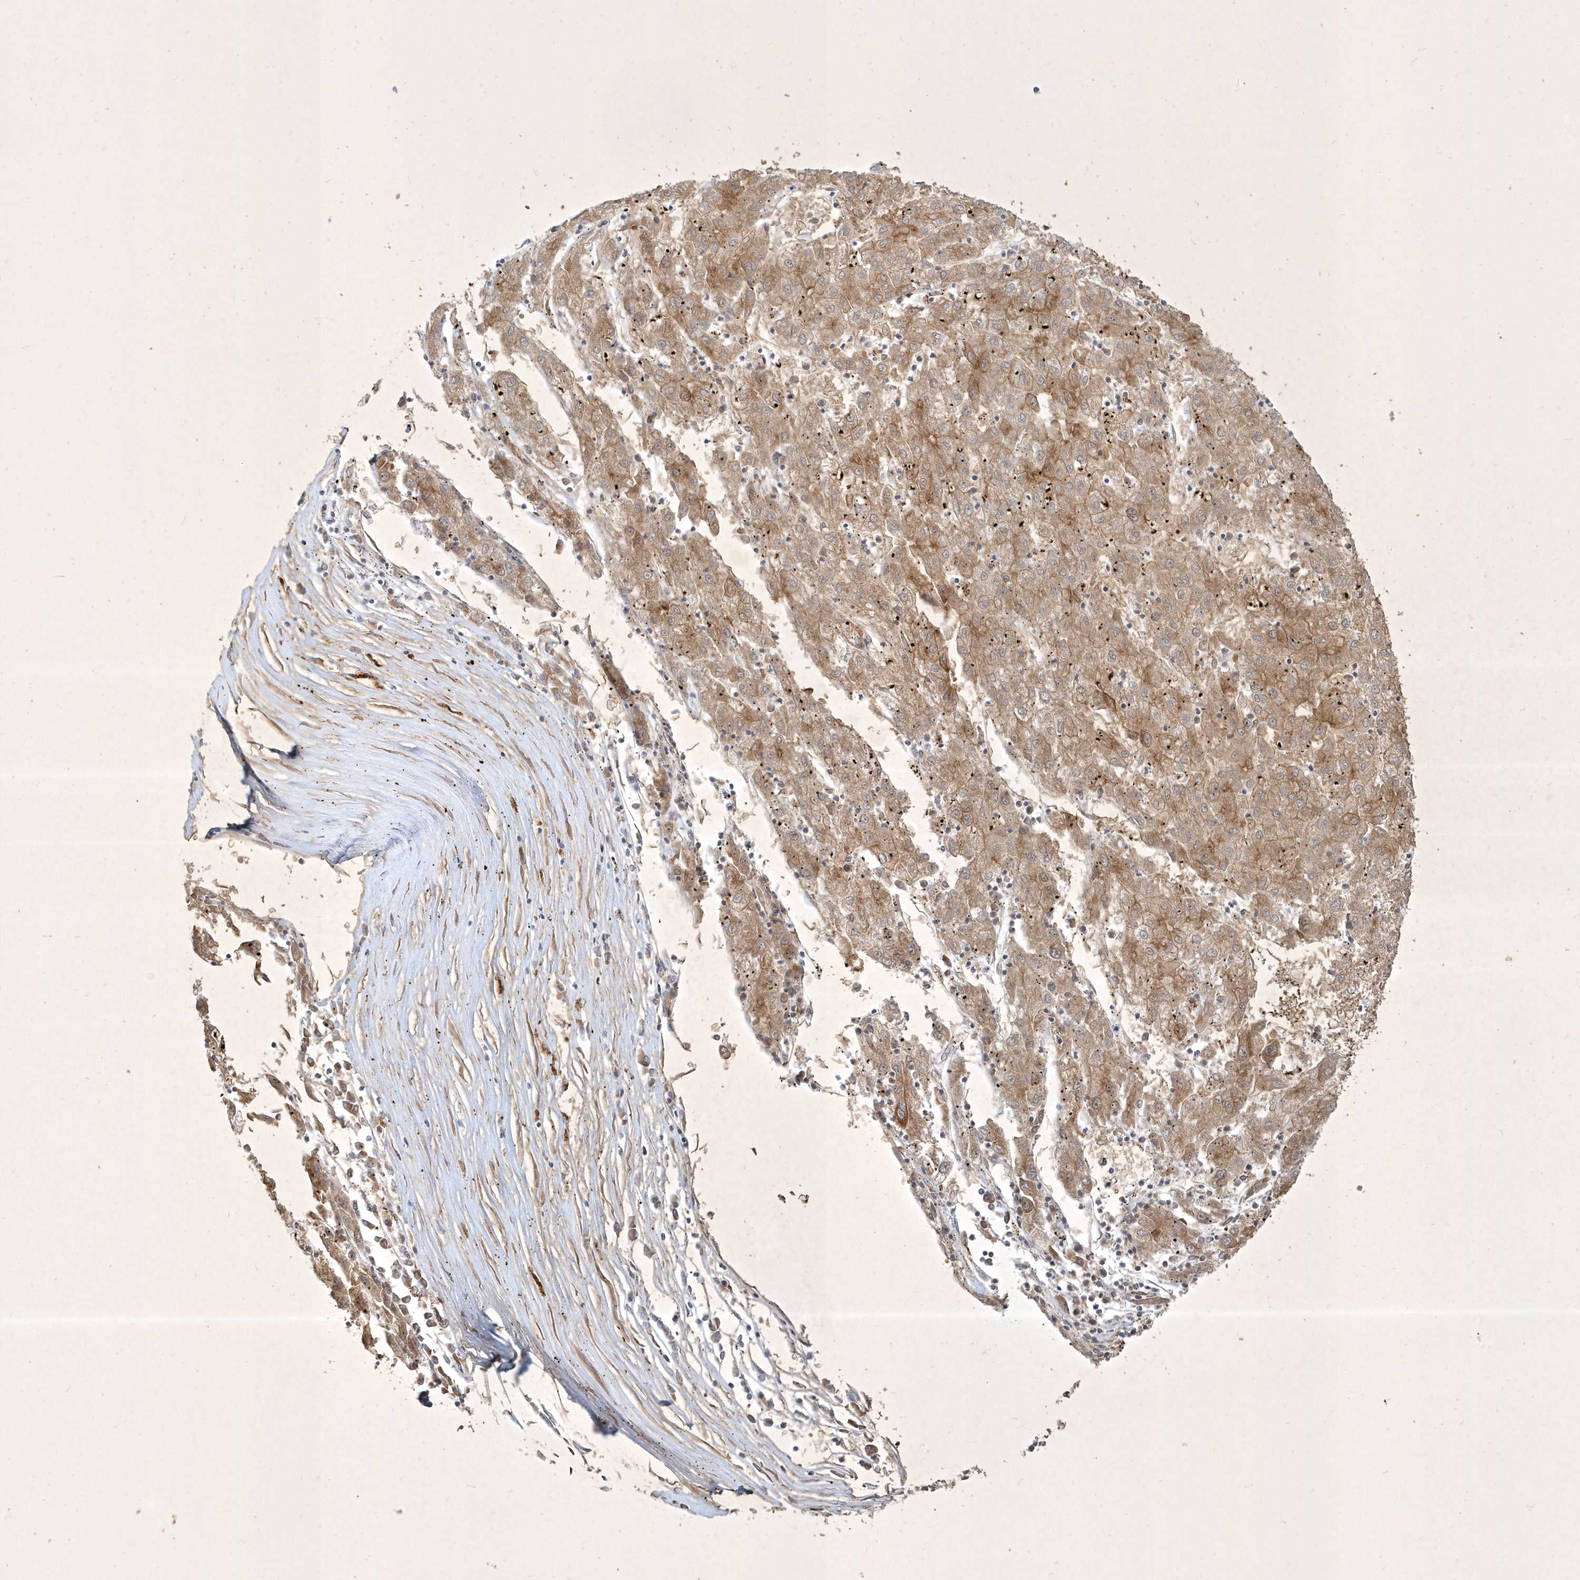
{"staining": {"intensity": "moderate", "quantity": "25%-75%", "location": "cytoplasmic/membranous"}, "tissue": "liver cancer", "cell_type": "Tumor cells", "image_type": "cancer", "snomed": [{"axis": "morphology", "description": "Carcinoma, Hepatocellular, NOS"}, {"axis": "topography", "description": "Liver"}], "caption": "Liver cancer was stained to show a protein in brown. There is medium levels of moderate cytoplasmic/membranous staining in approximately 25%-75% of tumor cells. (IHC, brightfield microscopy, high magnification).", "gene": "BOD1", "patient": {"sex": "male", "age": 72}}